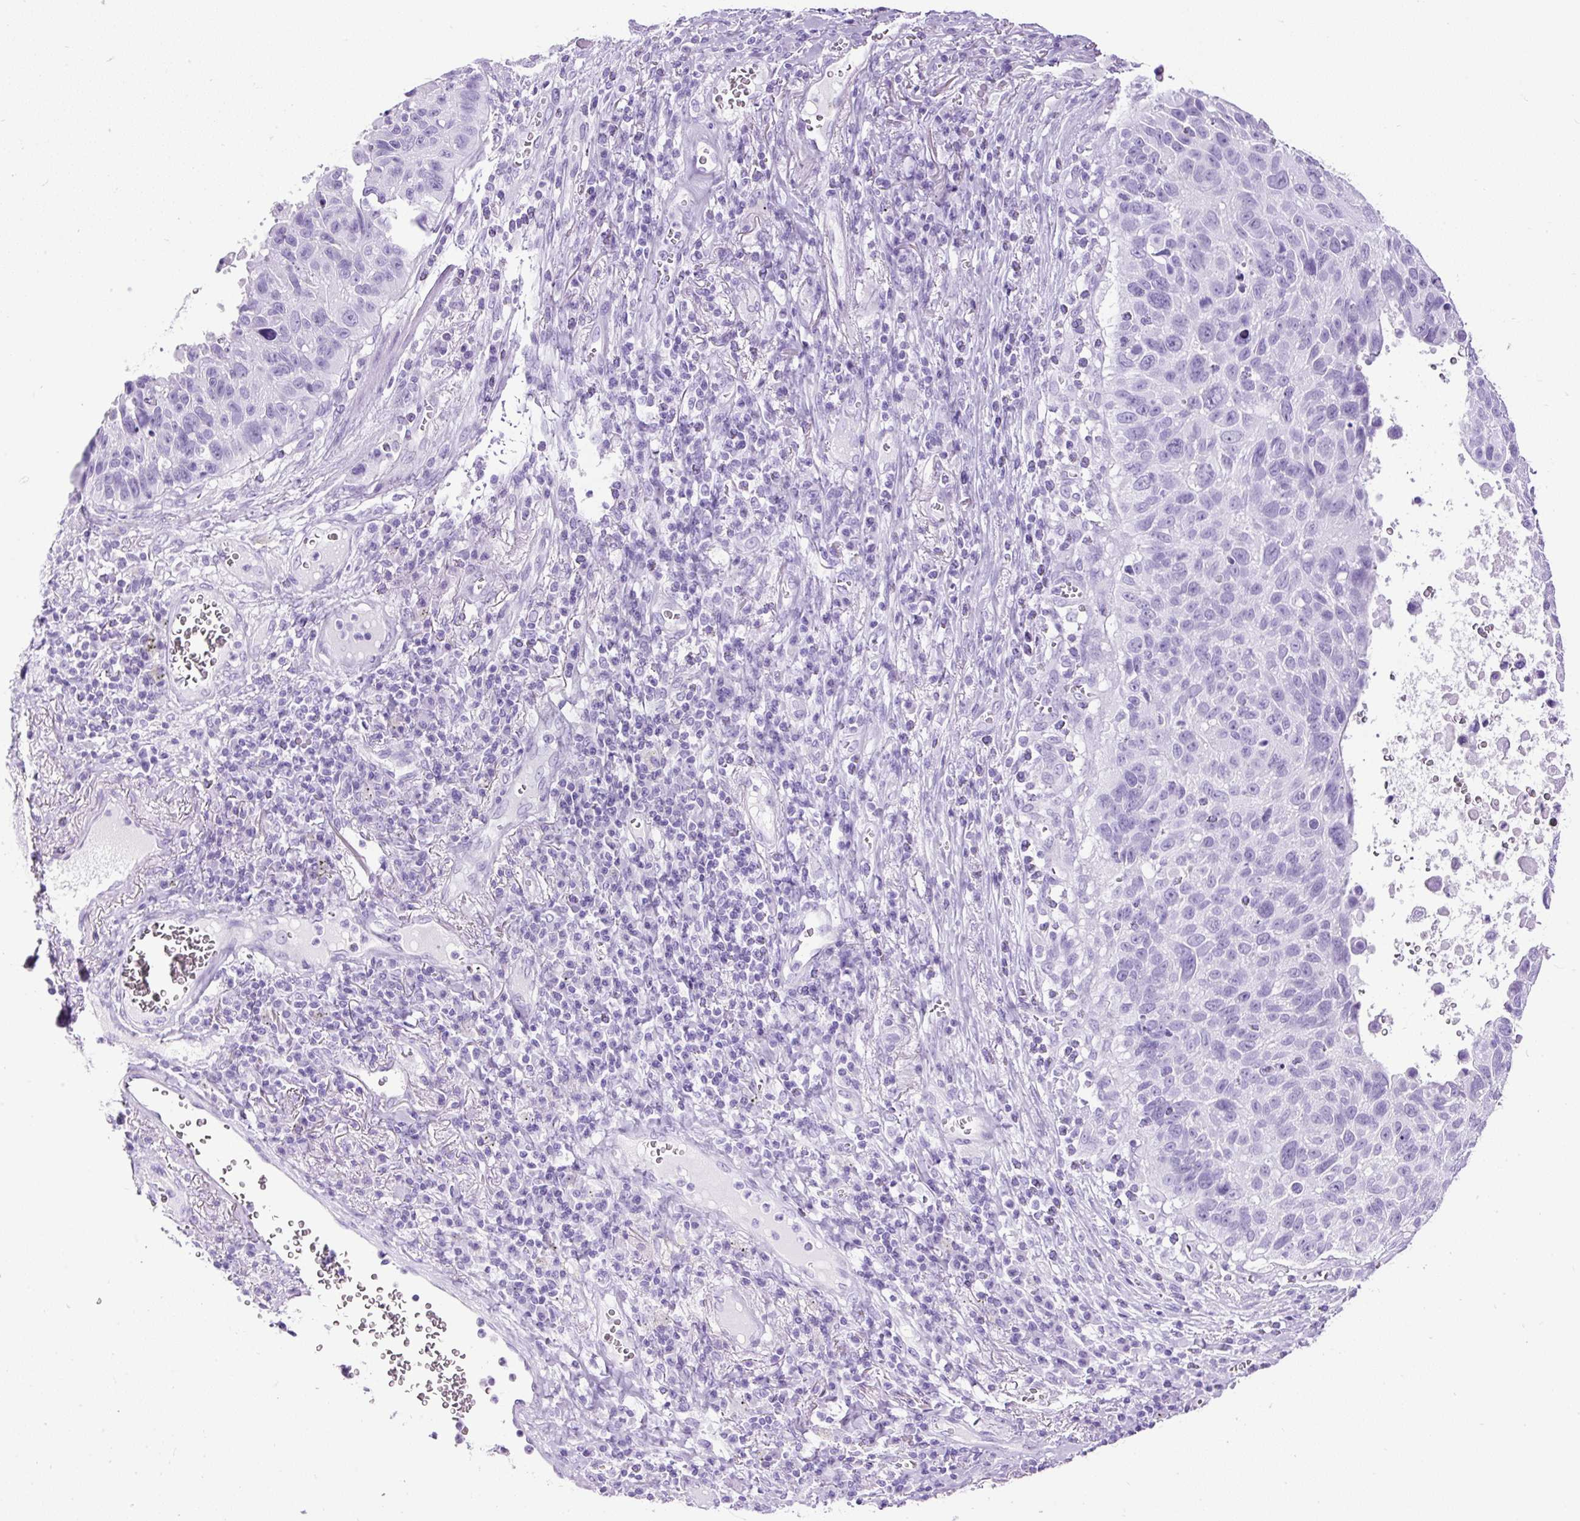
{"staining": {"intensity": "negative", "quantity": "none", "location": "none"}, "tissue": "lung cancer", "cell_type": "Tumor cells", "image_type": "cancer", "snomed": [{"axis": "morphology", "description": "Squamous cell carcinoma, NOS"}, {"axis": "topography", "description": "Lung"}], "caption": "Tumor cells are negative for protein expression in human lung cancer.", "gene": "CEL", "patient": {"sex": "male", "age": 66}}